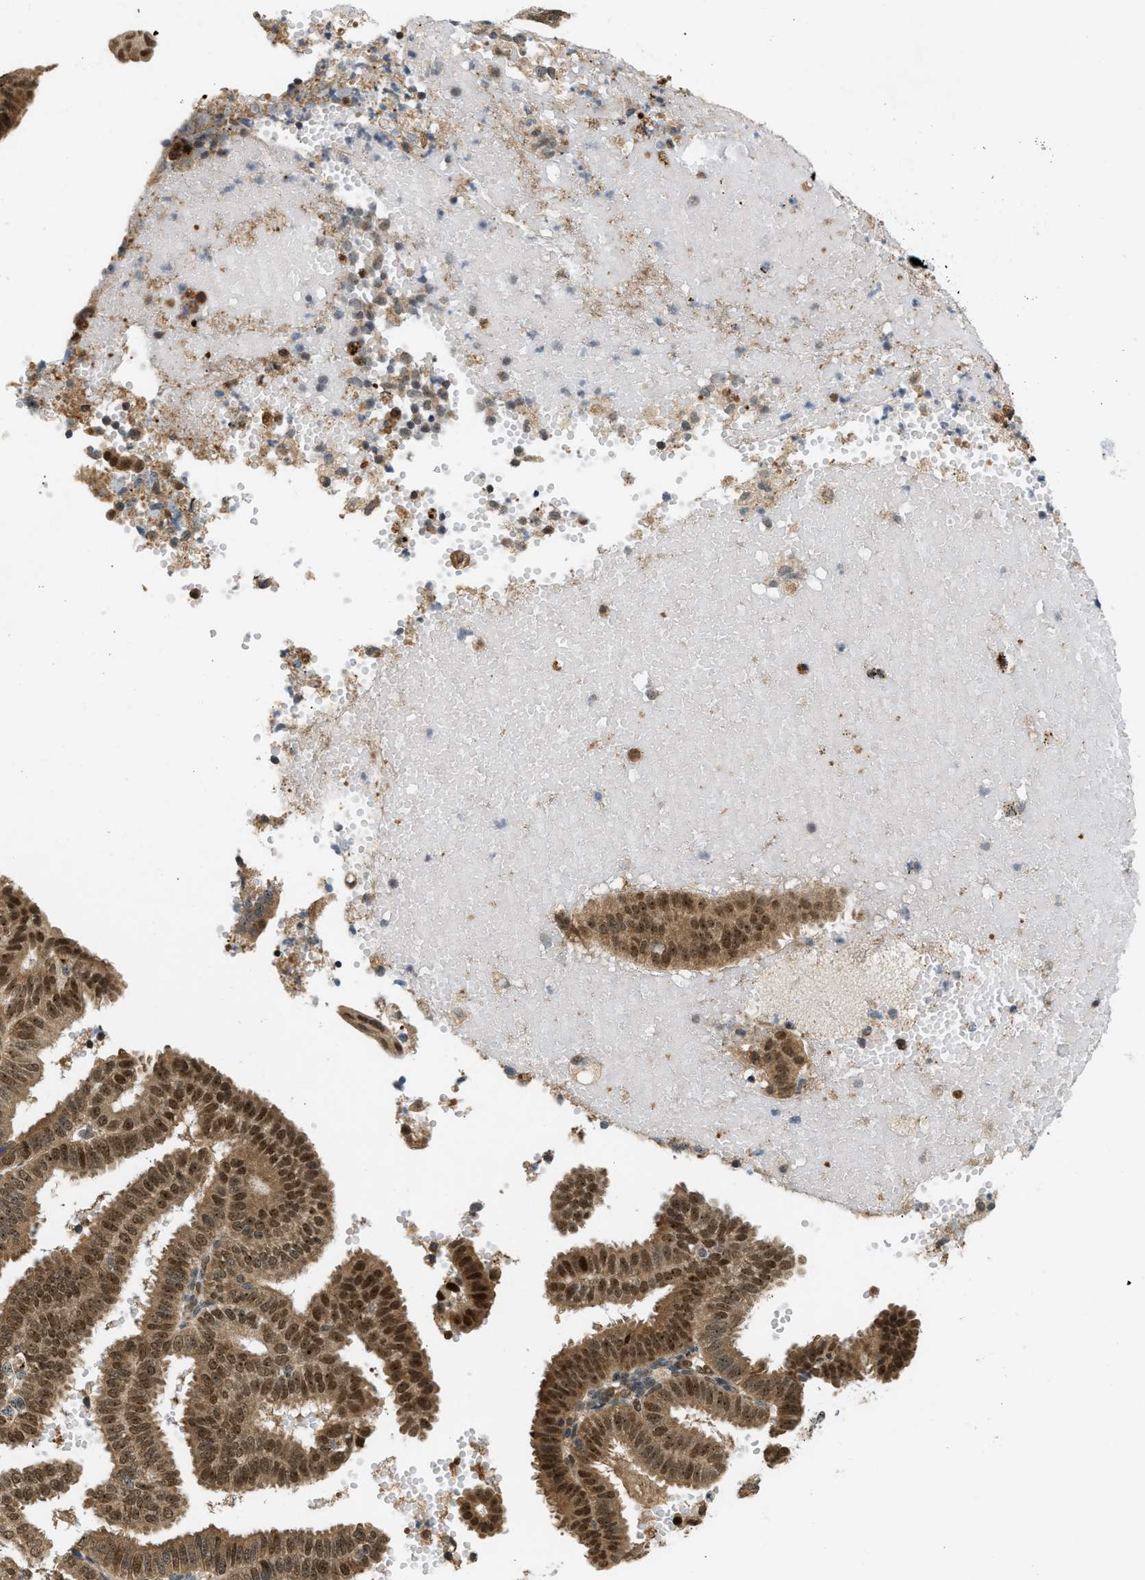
{"staining": {"intensity": "moderate", "quantity": ">75%", "location": "cytoplasmic/membranous,nuclear"}, "tissue": "endometrial cancer", "cell_type": "Tumor cells", "image_type": "cancer", "snomed": [{"axis": "morphology", "description": "Adenocarcinoma, NOS"}, {"axis": "topography", "description": "Endometrium"}], "caption": "DAB (3,3'-diaminobenzidine) immunohistochemical staining of adenocarcinoma (endometrial) demonstrates moderate cytoplasmic/membranous and nuclear protein positivity in about >75% of tumor cells. The staining is performed using DAB (3,3'-diaminobenzidine) brown chromogen to label protein expression. The nuclei are counter-stained blue using hematoxylin.", "gene": "BAG1", "patient": {"sex": "female", "age": 58}}